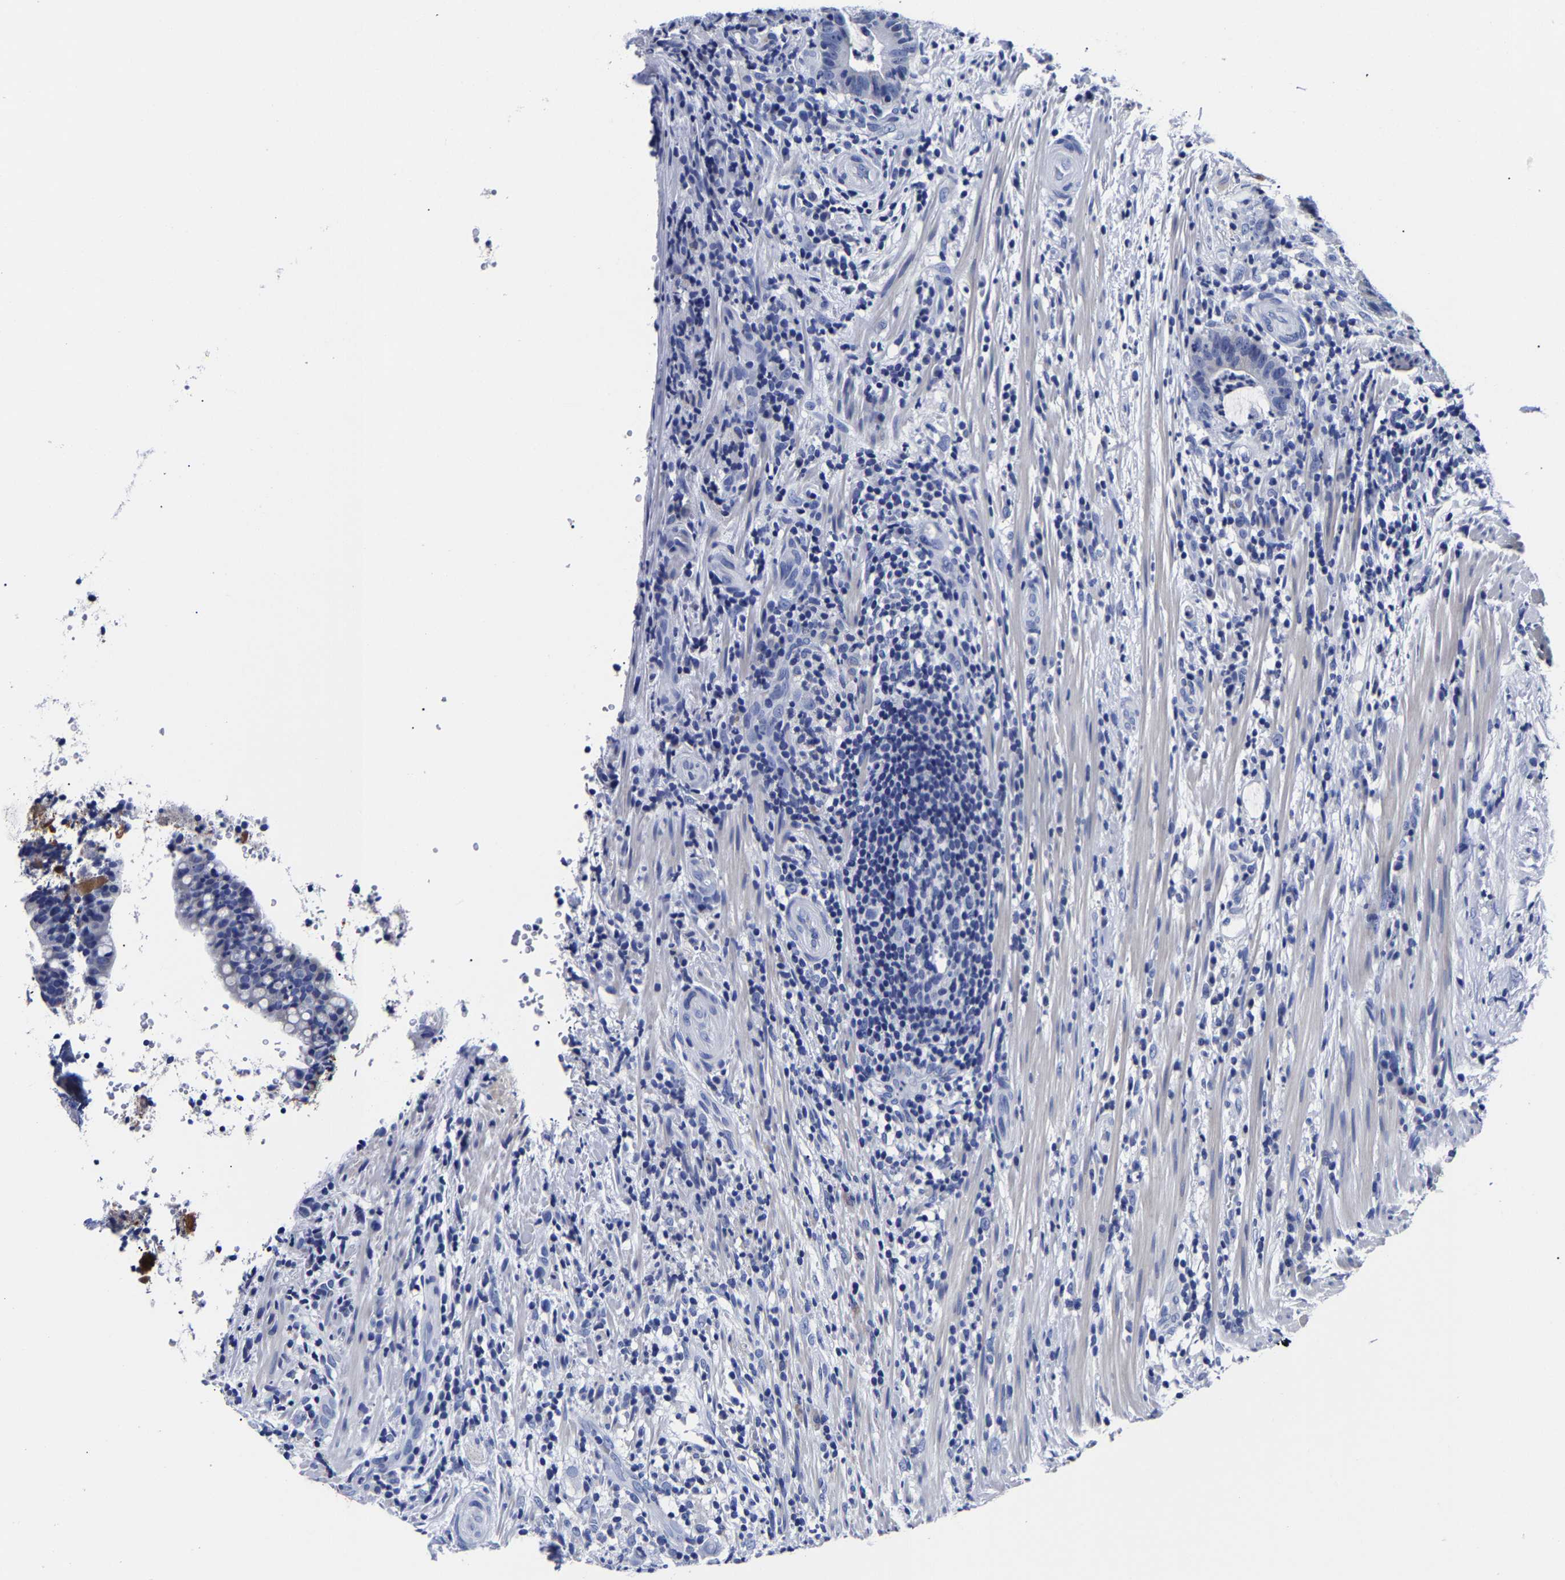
{"staining": {"intensity": "negative", "quantity": "none", "location": "none"}, "tissue": "colorectal cancer", "cell_type": "Tumor cells", "image_type": "cancer", "snomed": [{"axis": "morphology", "description": "Adenocarcinoma, NOS"}, {"axis": "topography", "description": "Colon"}], "caption": "The histopathology image displays no significant expression in tumor cells of adenocarcinoma (colorectal).", "gene": "CPA2", "patient": {"sex": "female", "age": 66}}